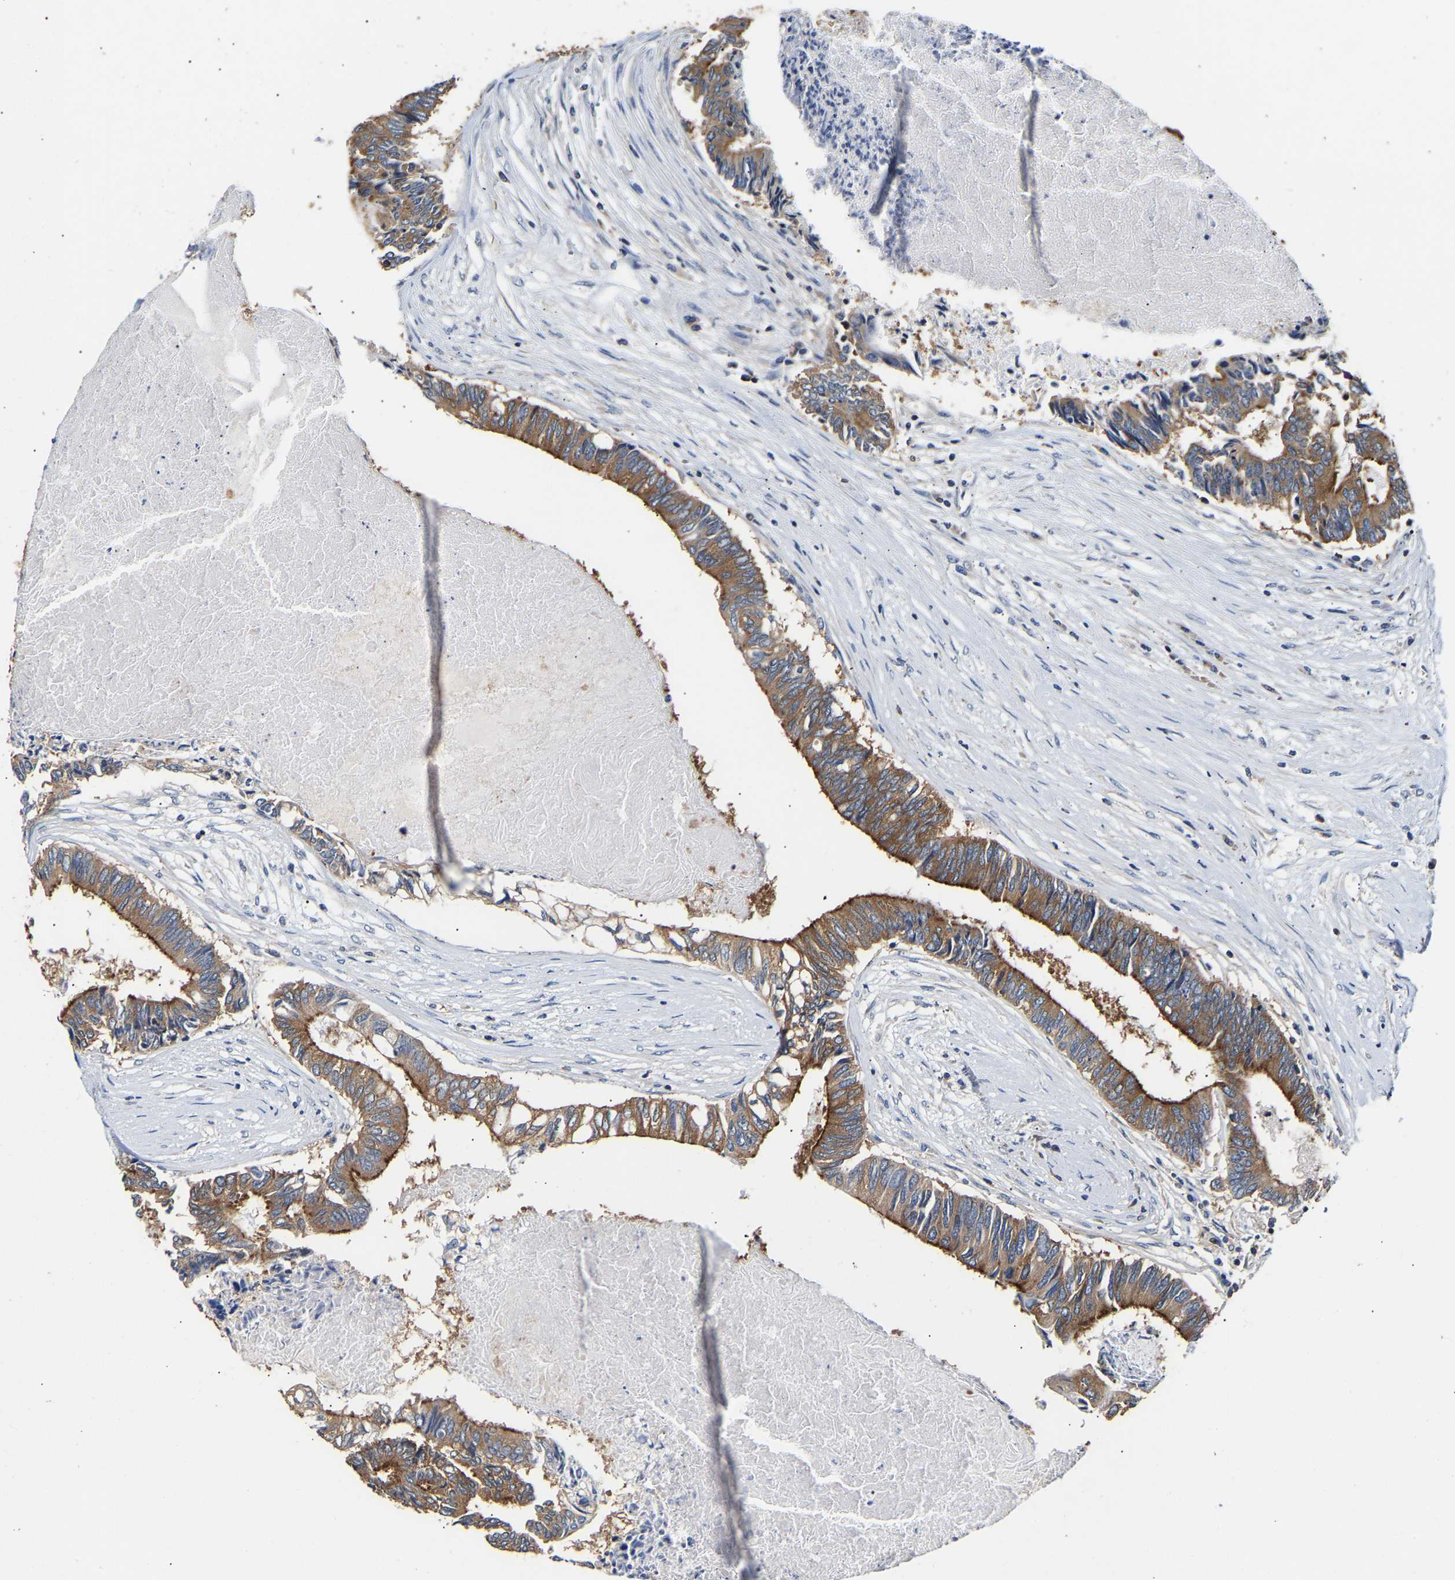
{"staining": {"intensity": "moderate", "quantity": ">75%", "location": "cytoplasmic/membranous"}, "tissue": "colorectal cancer", "cell_type": "Tumor cells", "image_type": "cancer", "snomed": [{"axis": "morphology", "description": "Adenocarcinoma, NOS"}, {"axis": "topography", "description": "Rectum"}], "caption": "Brown immunohistochemical staining in colorectal cancer reveals moderate cytoplasmic/membranous staining in approximately >75% of tumor cells. The staining was performed using DAB, with brown indicating positive protein expression. Nuclei are stained blue with hematoxylin.", "gene": "LRBA", "patient": {"sex": "male", "age": 63}}